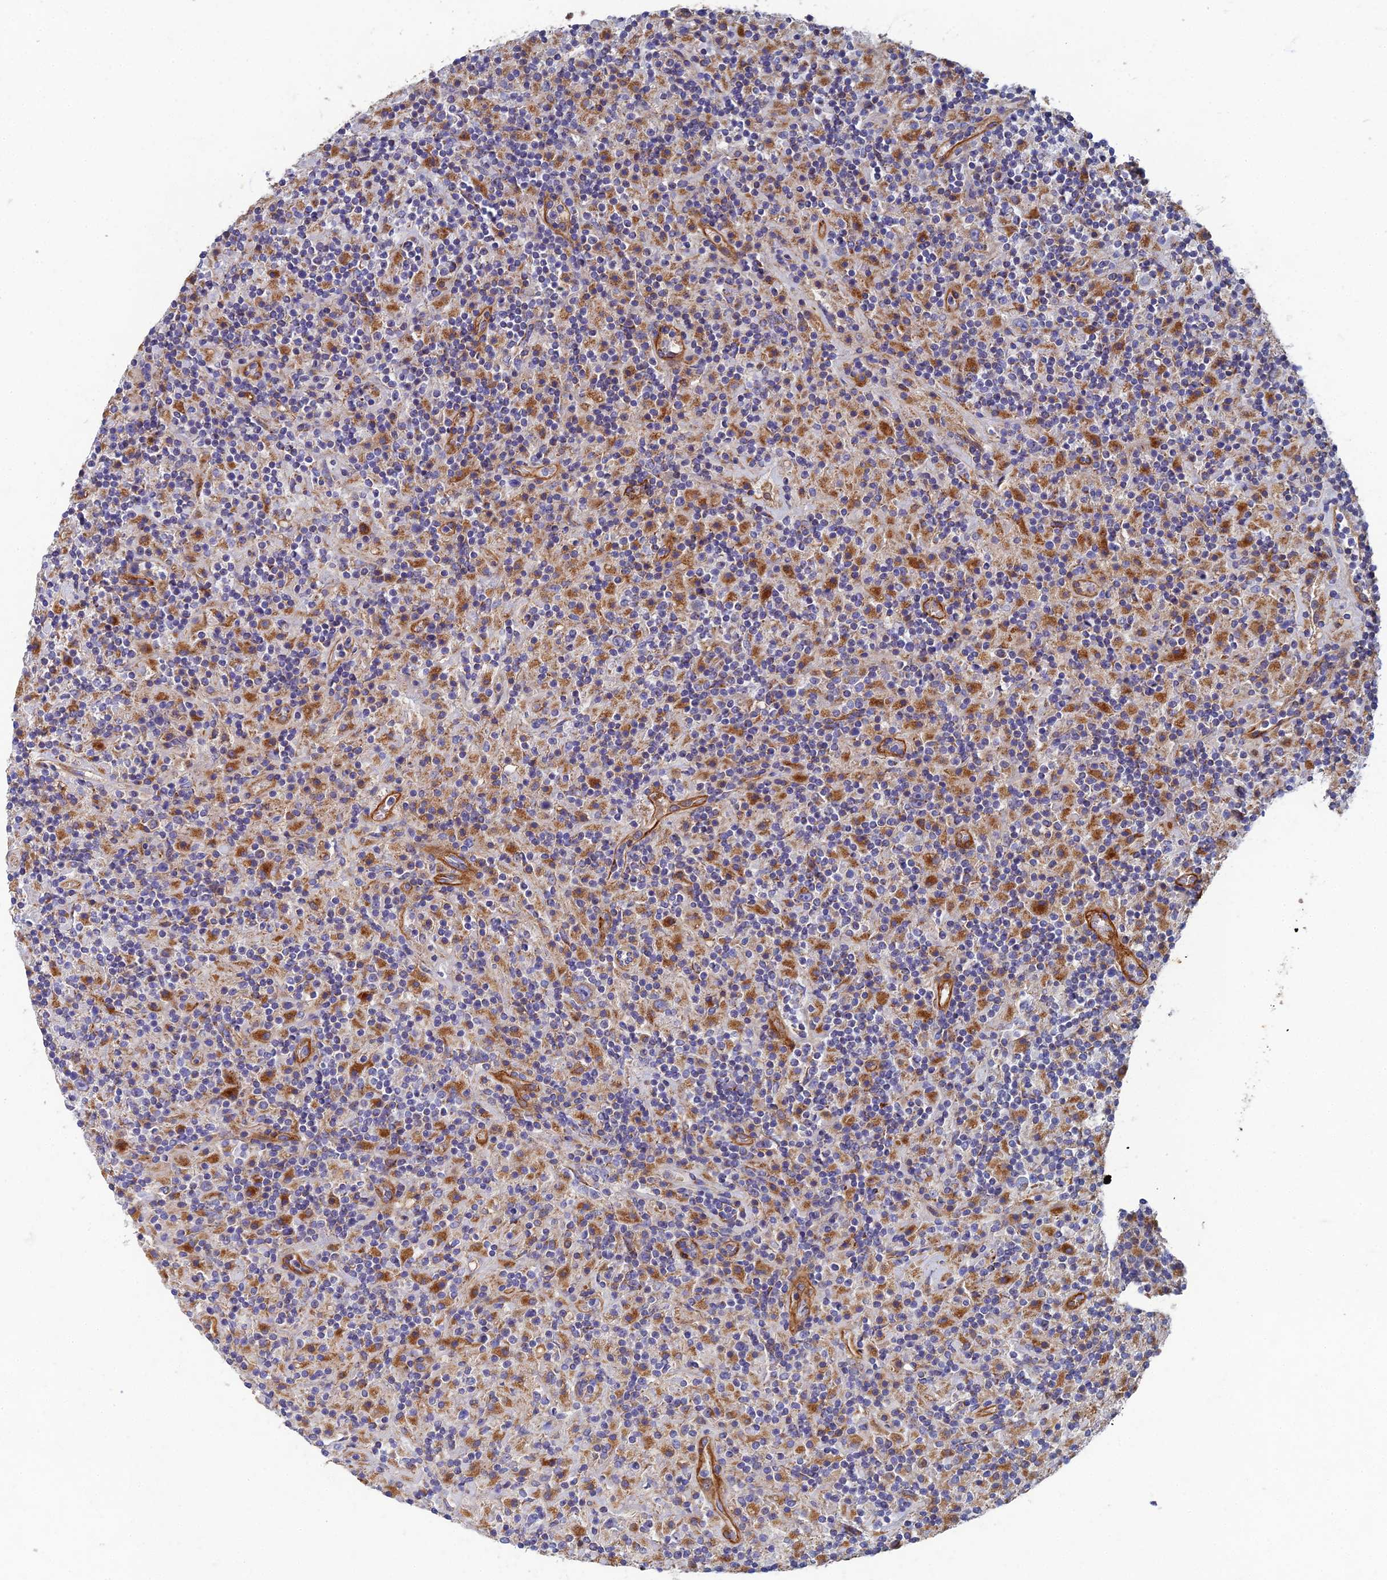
{"staining": {"intensity": "weak", "quantity": ">75%", "location": "cytoplasmic/membranous"}, "tissue": "lymphoma", "cell_type": "Tumor cells", "image_type": "cancer", "snomed": [{"axis": "morphology", "description": "Hodgkin's disease, NOS"}, {"axis": "topography", "description": "Lymph node"}], "caption": "Immunohistochemical staining of human lymphoma reveals low levels of weak cytoplasmic/membranous expression in about >75% of tumor cells.", "gene": "RNASEK", "patient": {"sex": "male", "age": 70}}